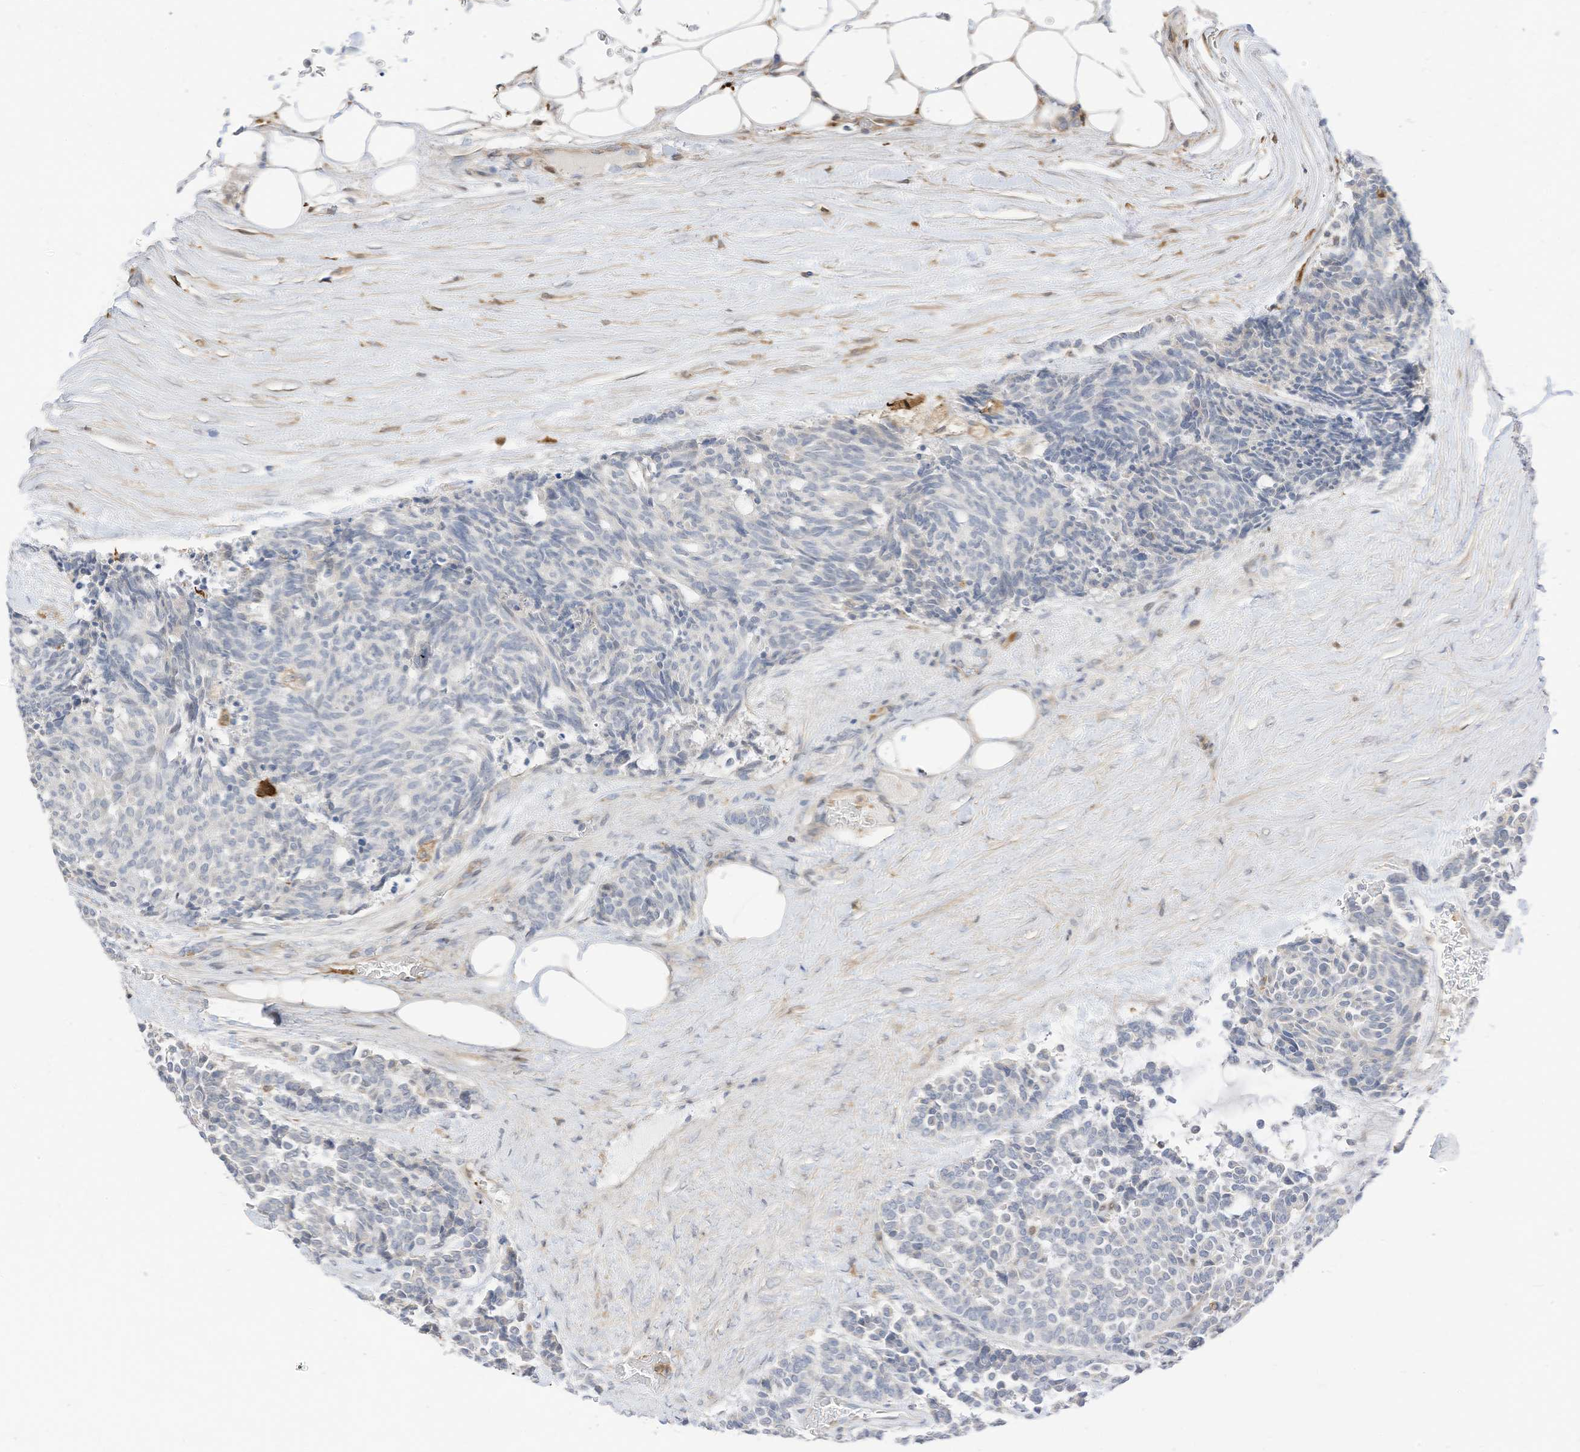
{"staining": {"intensity": "negative", "quantity": "none", "location": "none"}, "tissue": "carcinoid", "cell_type": "Tumor cells", "image_type": "cancer", "snomed": [{"axis": "morphology", "description": "Carcinoid, malignant, NOS"}, {"axis": "topography", "description": "Pancreas"}], "caption": "Protein analysis of malignant carcinoid exhibits no significant expression in tumor cells. (DAB immunohistochemistry, high magnification).", "gene": "ATP13A1", "patient": {"sex": "female", "age": 54}}